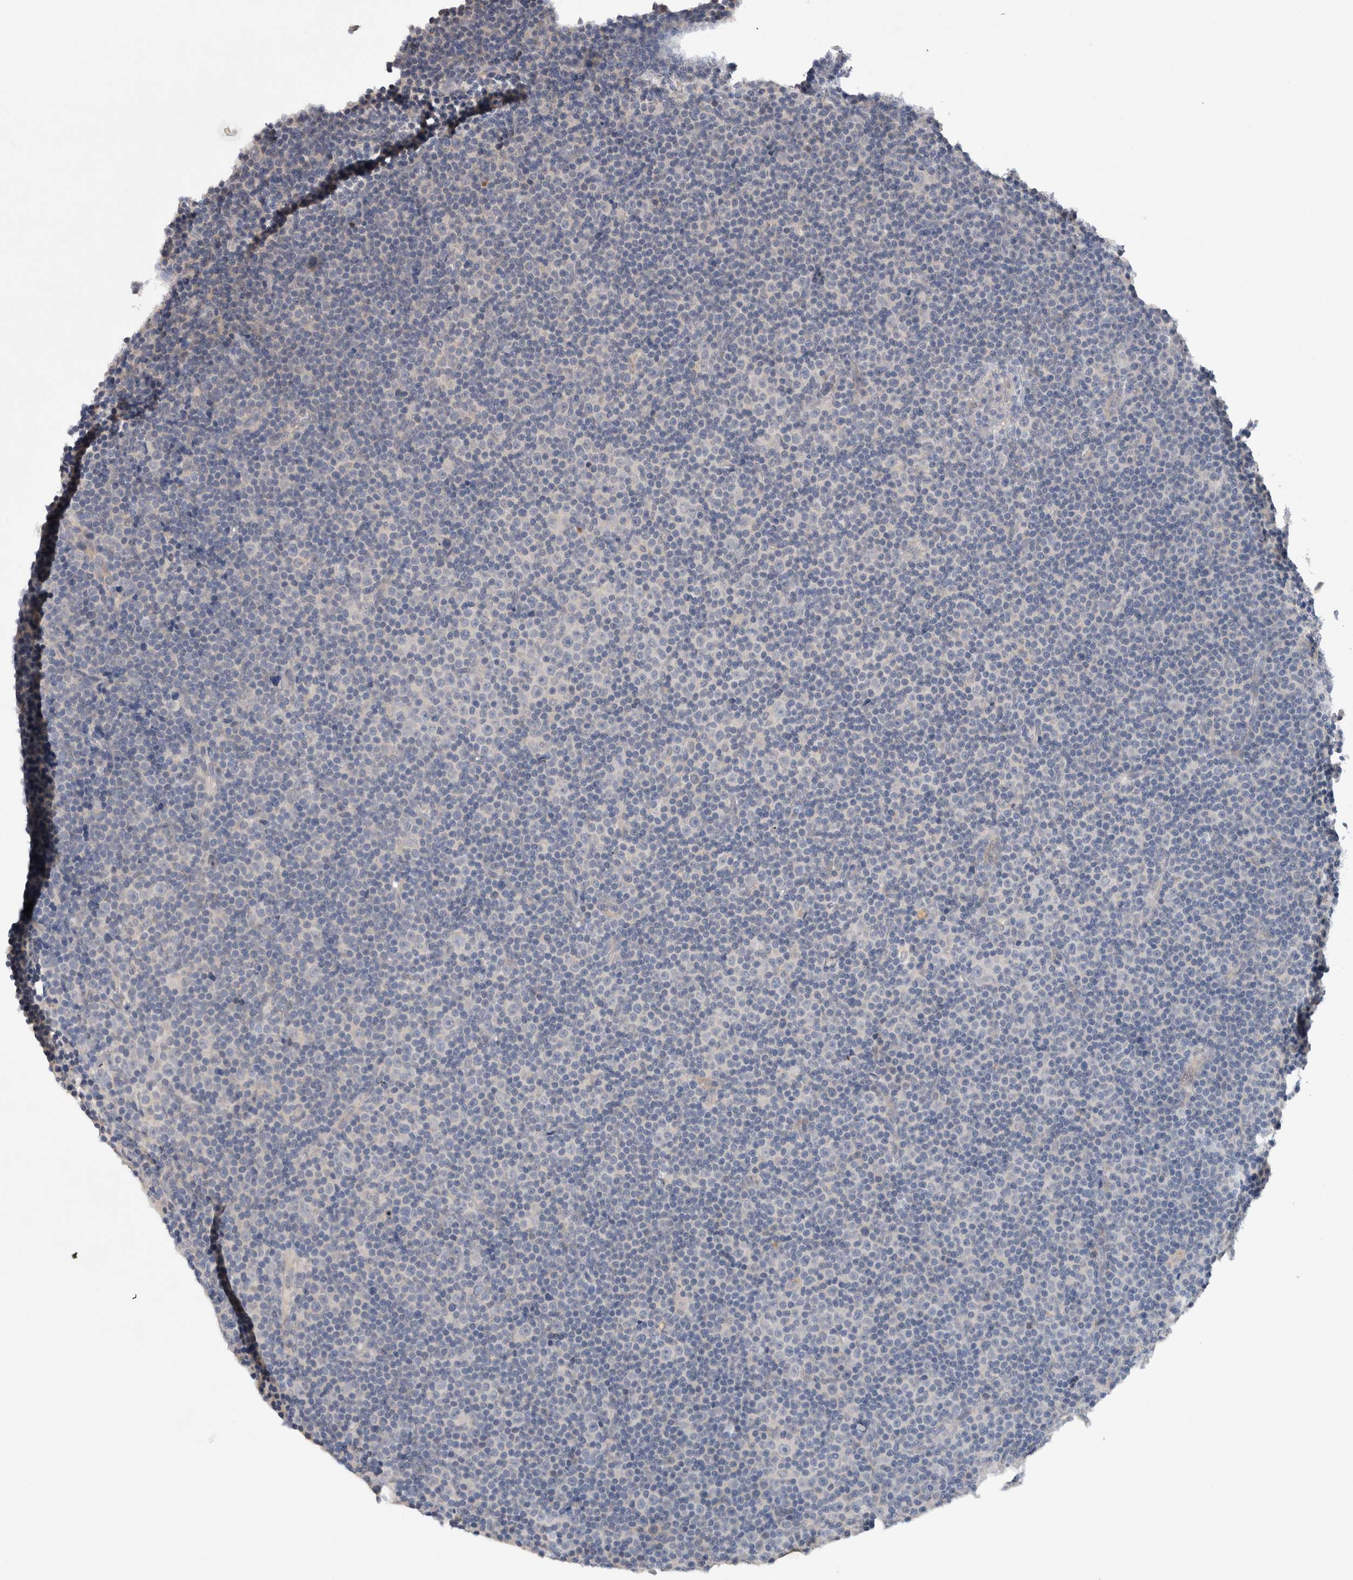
{"staining": {"intensity": "negative", "quantity": "none", "location": "none"}, "tissue": "lymphoma", "cell_type": "Tumor cells", "image_type": "cancer", "snomed": [{"axis": "morphology", "description": "Malignant lymphoma, non-Hodgkin's type, Low grade"}, {"axis": "topography", "description": "Lymph node"}], "caption": "The image reveals no staining of tumor cells in low-grade malignant lymphoma, non-Hodgkin's type.", "gene": "HEXD", "patient": {"sex": "female", "age": 67}}